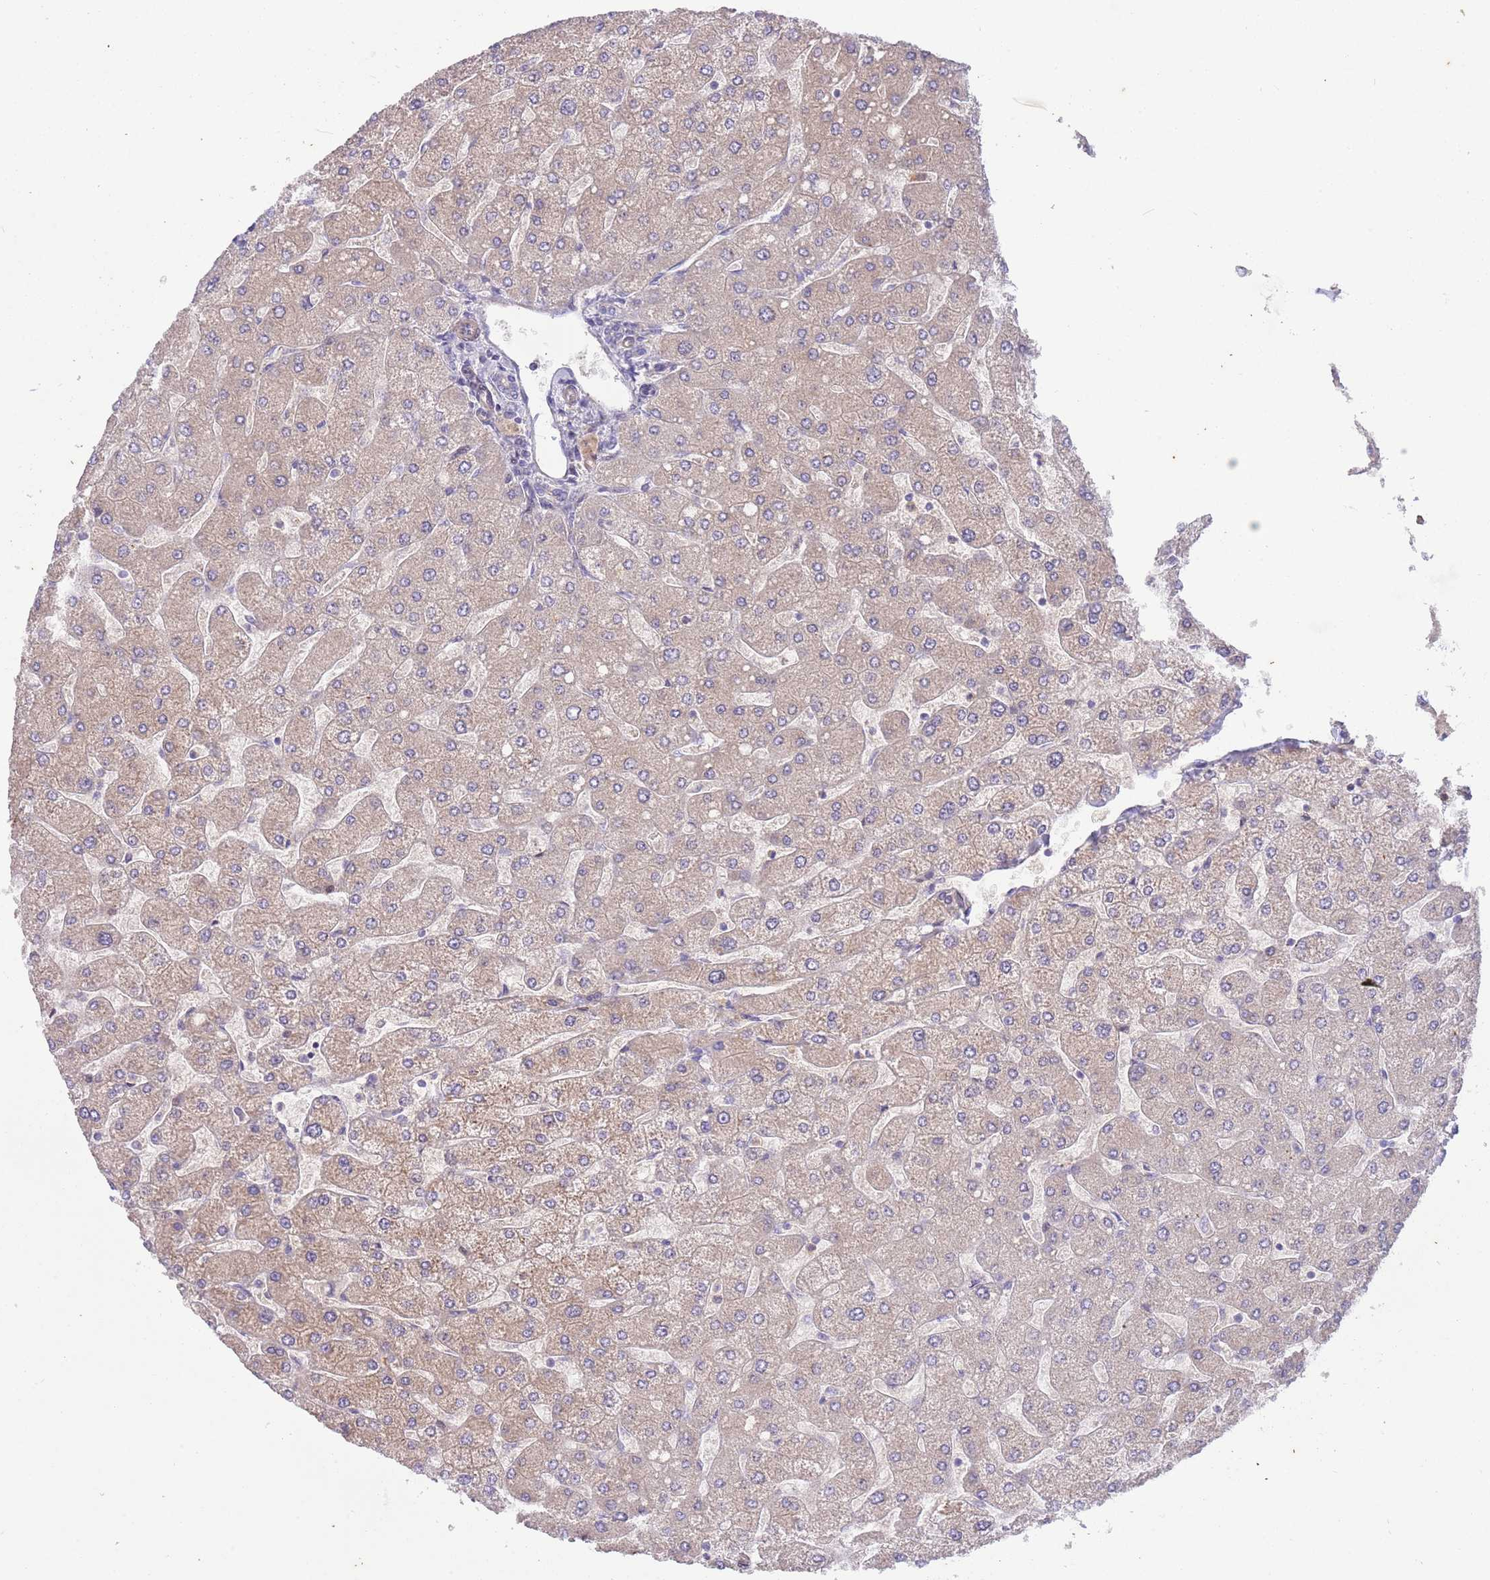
{"staining": {"intensity": "negative", "quantity": "none", "location": "none"}, "tissue": "liver", "cell_type": "Cholangiocytes", "image_type": "normal", "snomed": [{"axis": "morphology", "description": "Normal tissue, NOS"}, {"axis": "topography", "description": "Liver"}], "caption": "Immunohistochemical staining of normal liver demonstrates no significant positivity in cholangiocytes. (Brightfield microscopy of DAB immunohistochemistry (IHC) at high magnification).", "gene": "ITGB6", "patient": {"sex": "male", "age": 55}}